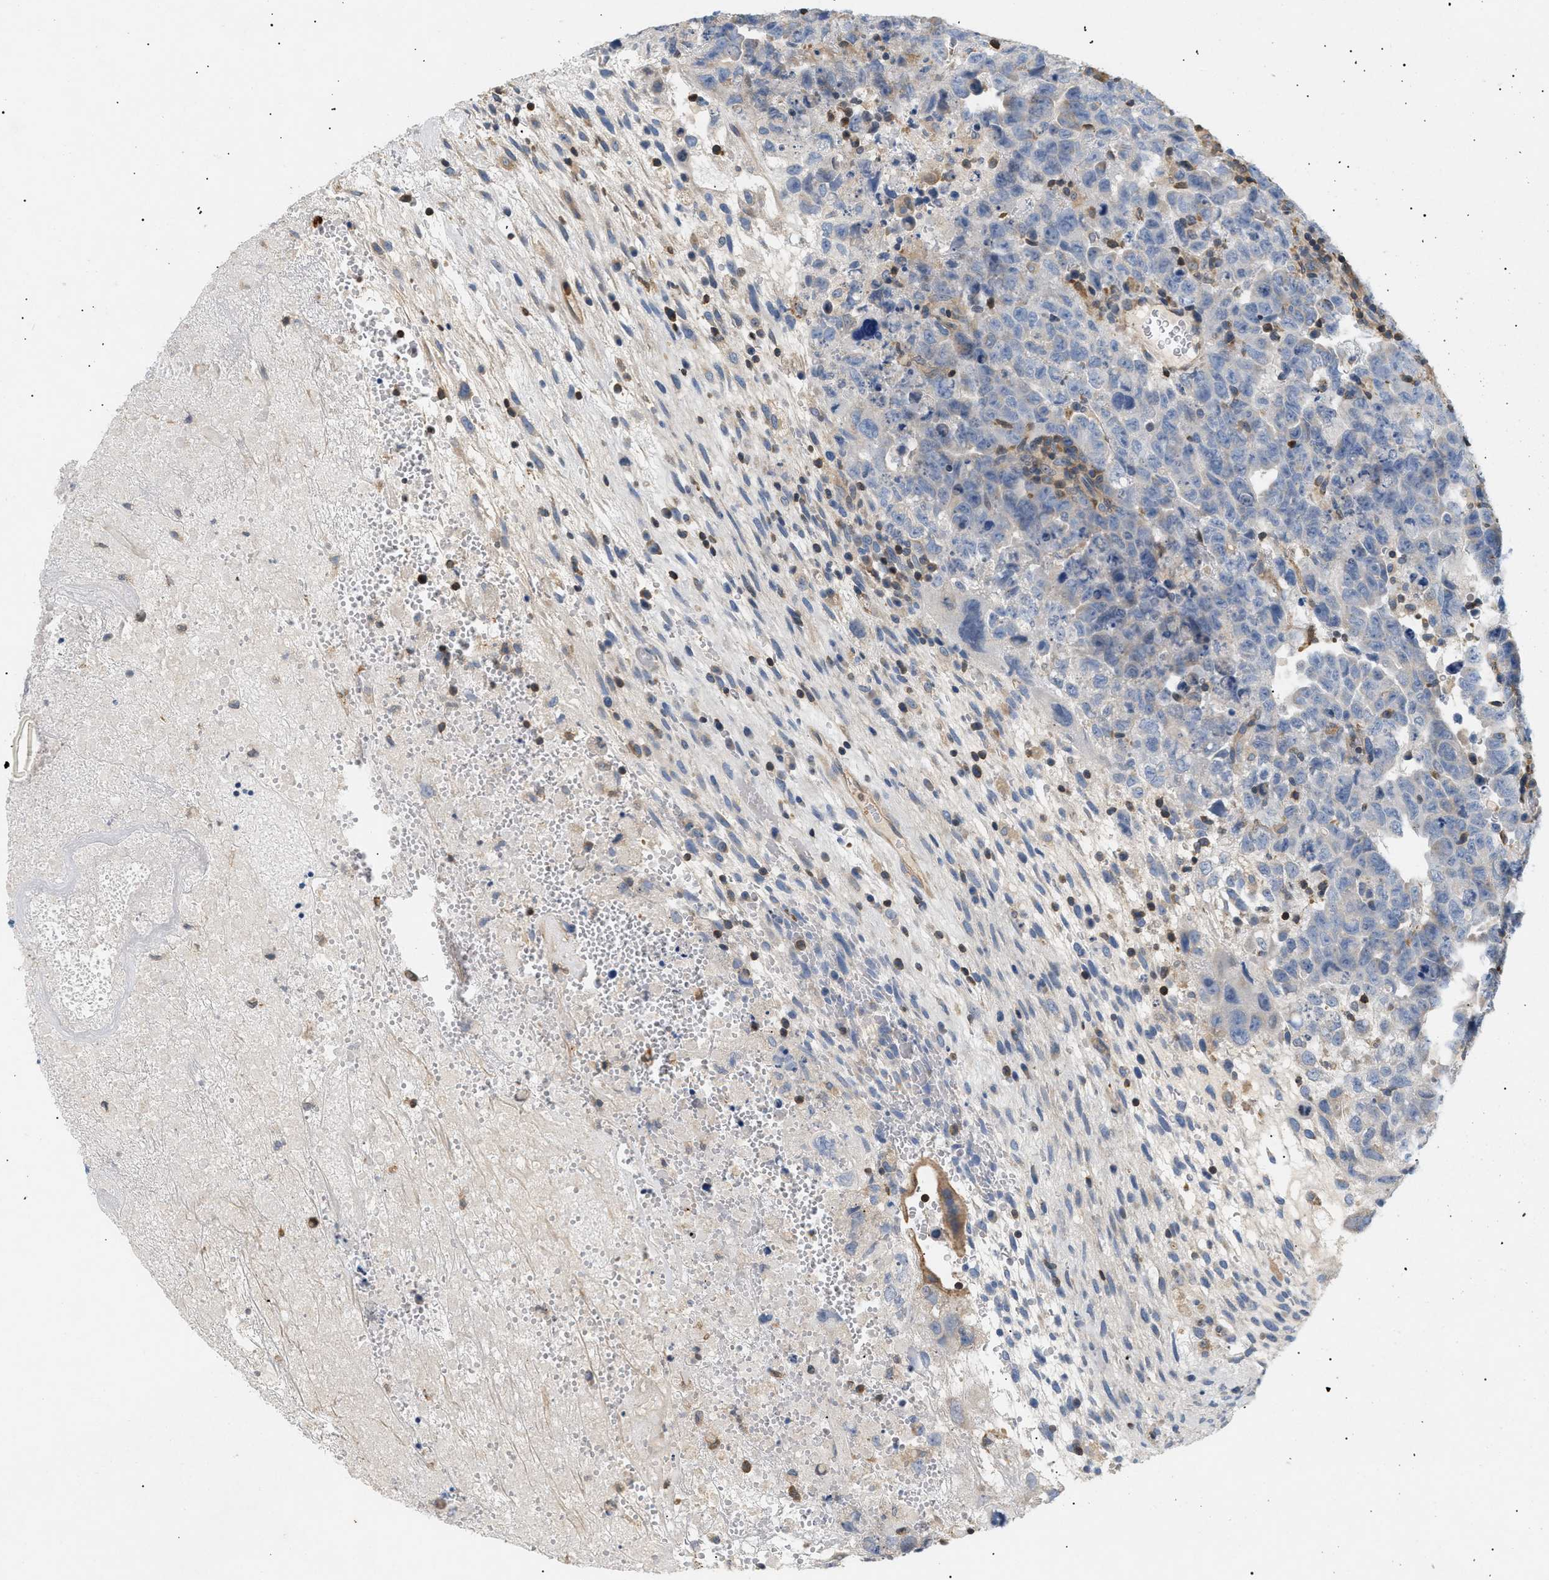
{"staining": {"intensity": "negative", "quantity": "none", "location": "none"}, "tissue": "testis cancer", "cell_type": "Tumor cells", "image_type": "cancer", "snomed": [{"axis": "morphology", "description": "Carcinoma, Embryonal, NOS"}, {"axis": "topography", "description": "Testis"}], "caption": "Testis cancer was stained to show a protein in brown. There is no significant positivity in tumor cells. (IHC, brightfield microscopy, high magnification).", "gene": "FARS2", "patient": {"sex": "male", "age": 28}}